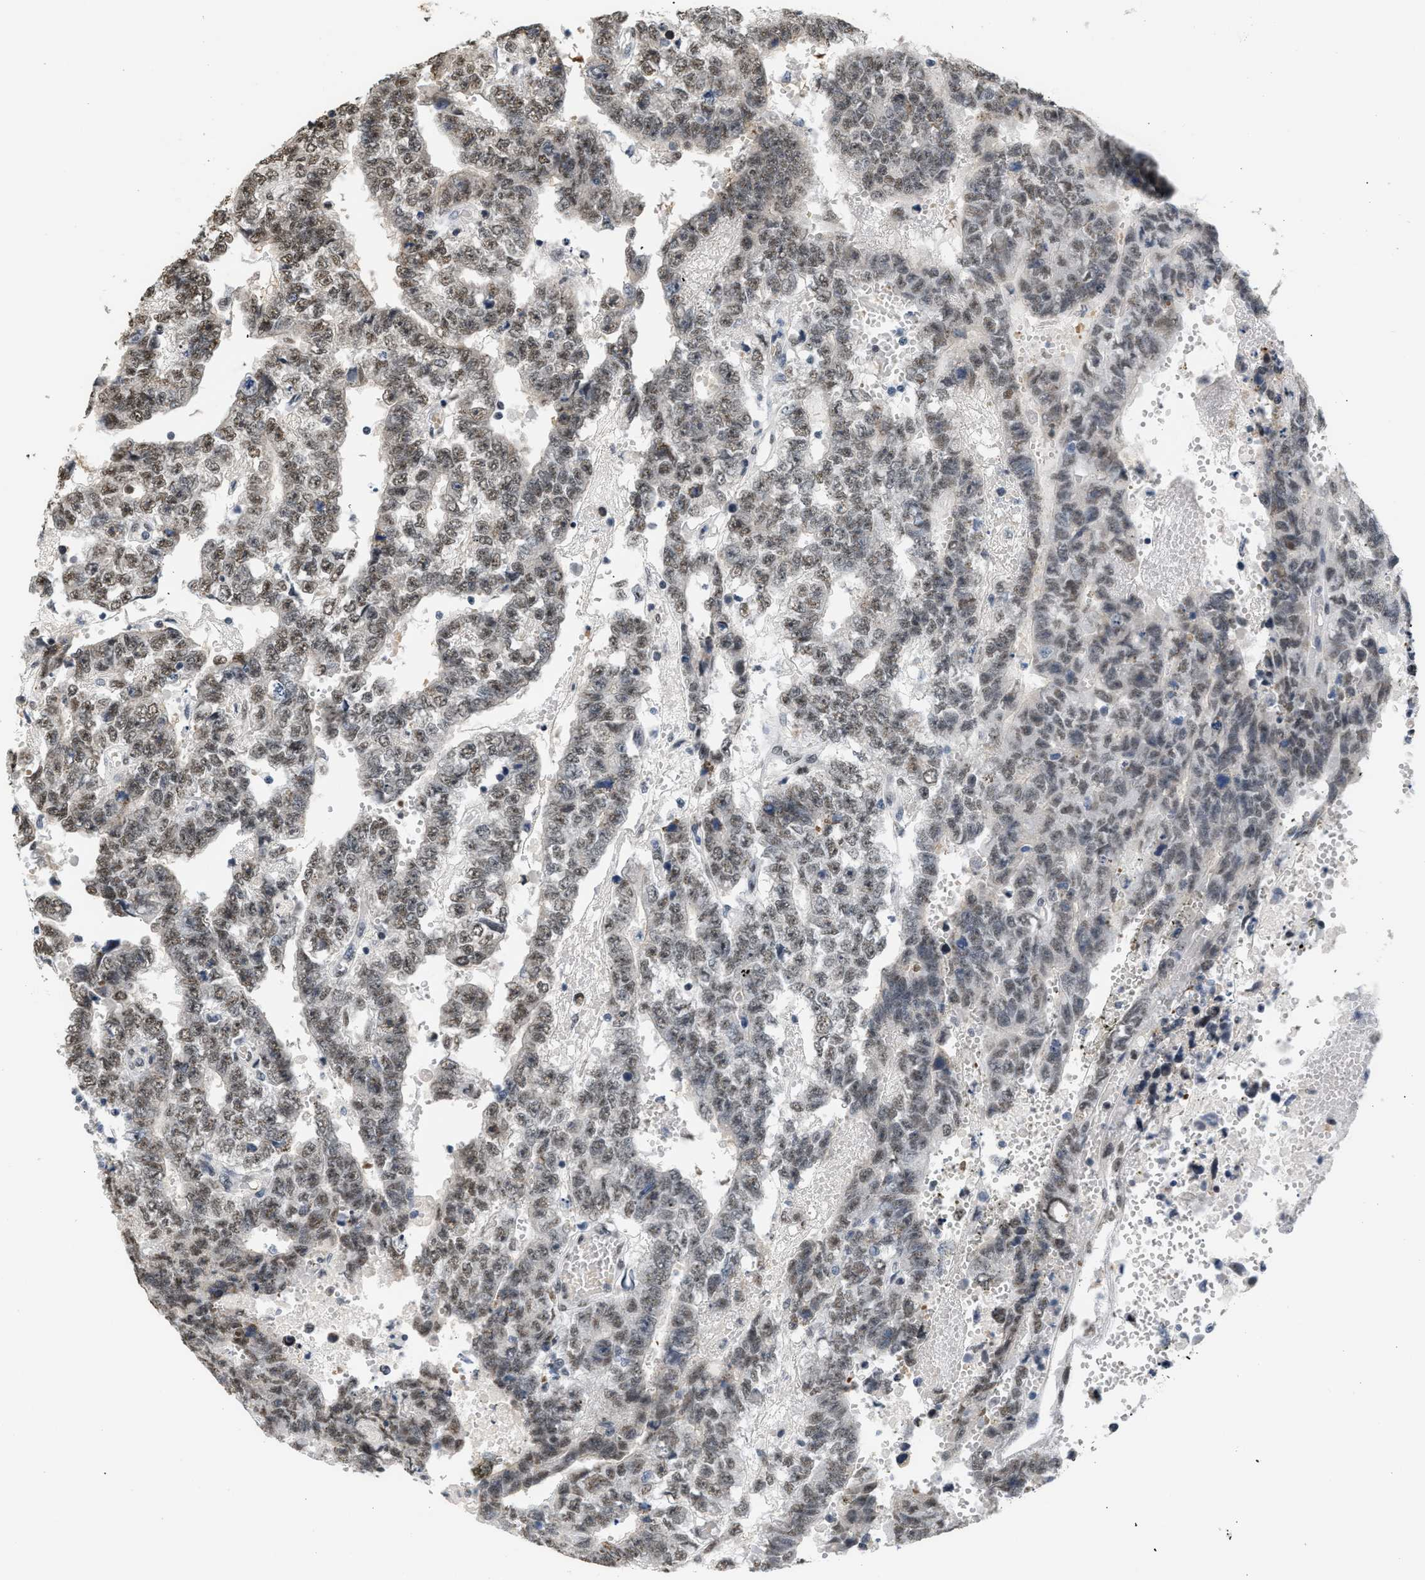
{"staining": {"intensity": "weak", "quantity": ">75%", "location": "nuclear"}, "tissue": "testis cancer", "cell_type": "Tumor cells", "image_type": "cancer", "snomed": [{"axis": "morphology", "description": "Carcinoma, Embryonal, NOS"}, {"axis": "topography", "description": "Testis"}], "caption": "High-magnification brightfield microscopy of testis embryonal carcinoma stained with DAB (brown) and counterstained with hematoxylin (blue). tumor cells exhibit weak nuclear positivity is present in about>75% of cells. The staining is performed using DAB brown chromogen to label protein expression. The nuclei are counter-stained blue using hematoxylin.", "gene": "RAF1", "patient": {"sex": "male", "age": 25}}